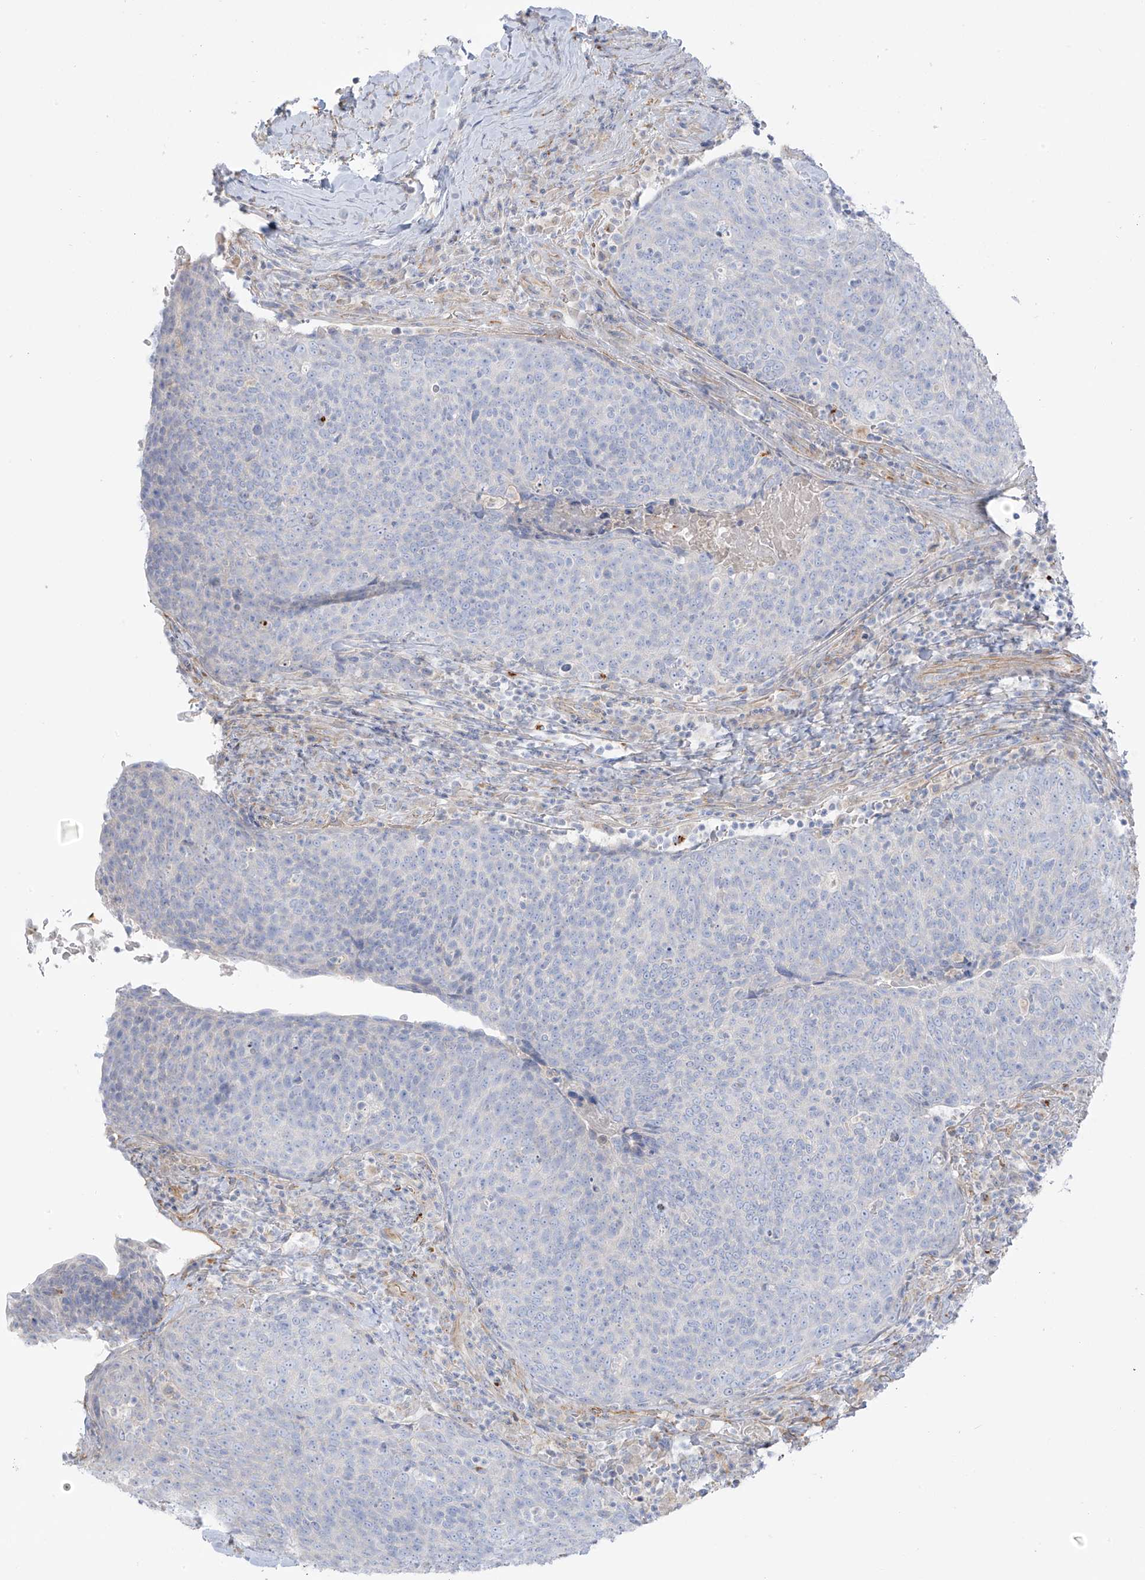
{"staining": {"intensity": "negative", "quantity": "none", "location": "none"}, "tissue": "head and neck cancer", "cell_type": "Tumor cells", "image_type": "cancer", "snomed": [{"axis": "morphology", "description": "Squamous cell carcinoma, NOS"}, {"axis": "morphology", "description": "Squamous cell carcinoma, metastatic, NOS"}, {"axis": "topography", "description": "Lymph node"}, {"axis": "topography", "description": "Head-Neck"}], "caption": "The IHC histopathology image has no significant positivity in tumor cells of metastatic squamous cell carcinoma (head and neck) tissue.", "gene": "TAL2", "patient": {"sex": "male", "age": 62}}